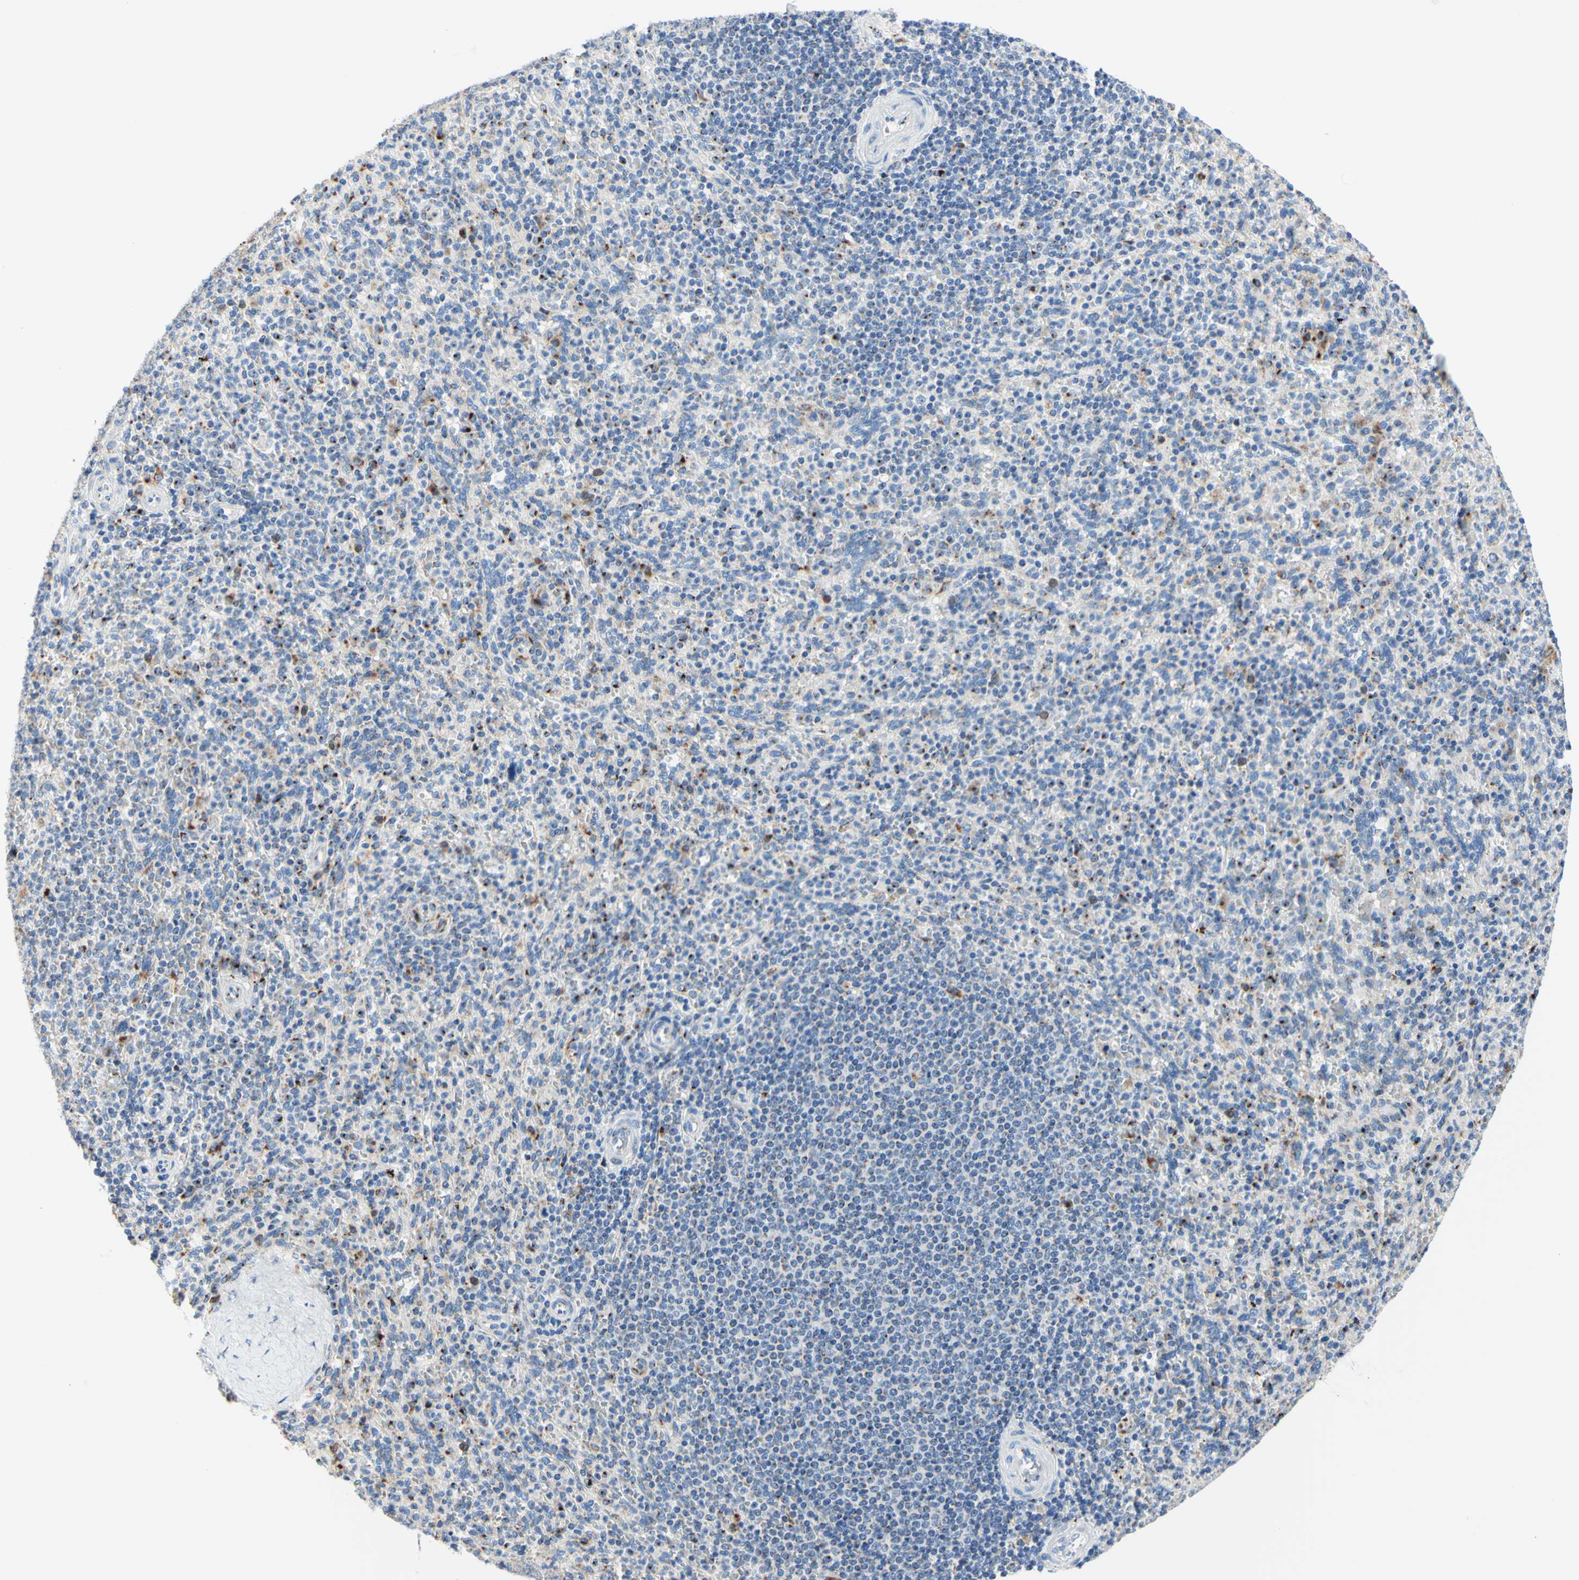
{"staining": {"intensity": "weak", "quantity": "25%-75%", "location": "cytoplasmic/membranous"}, "tissue": "spleen", "cell_type": "Cells in red pulp", "image_type": "normal", "snomed": [{"axis": "morphology", "description": "Normal tissue, NOS"}, {"axis": "topography", "description": "Spleen"}], "caption": "About 25%-75% of cells in red pulp in benign human spleen demonstrate weak cytoplasmic/membranous protein staining as visualized by brown immunohistochemical staining.", "gene": "GALNT2", "patient": {"sex": "male", "age": 36}}